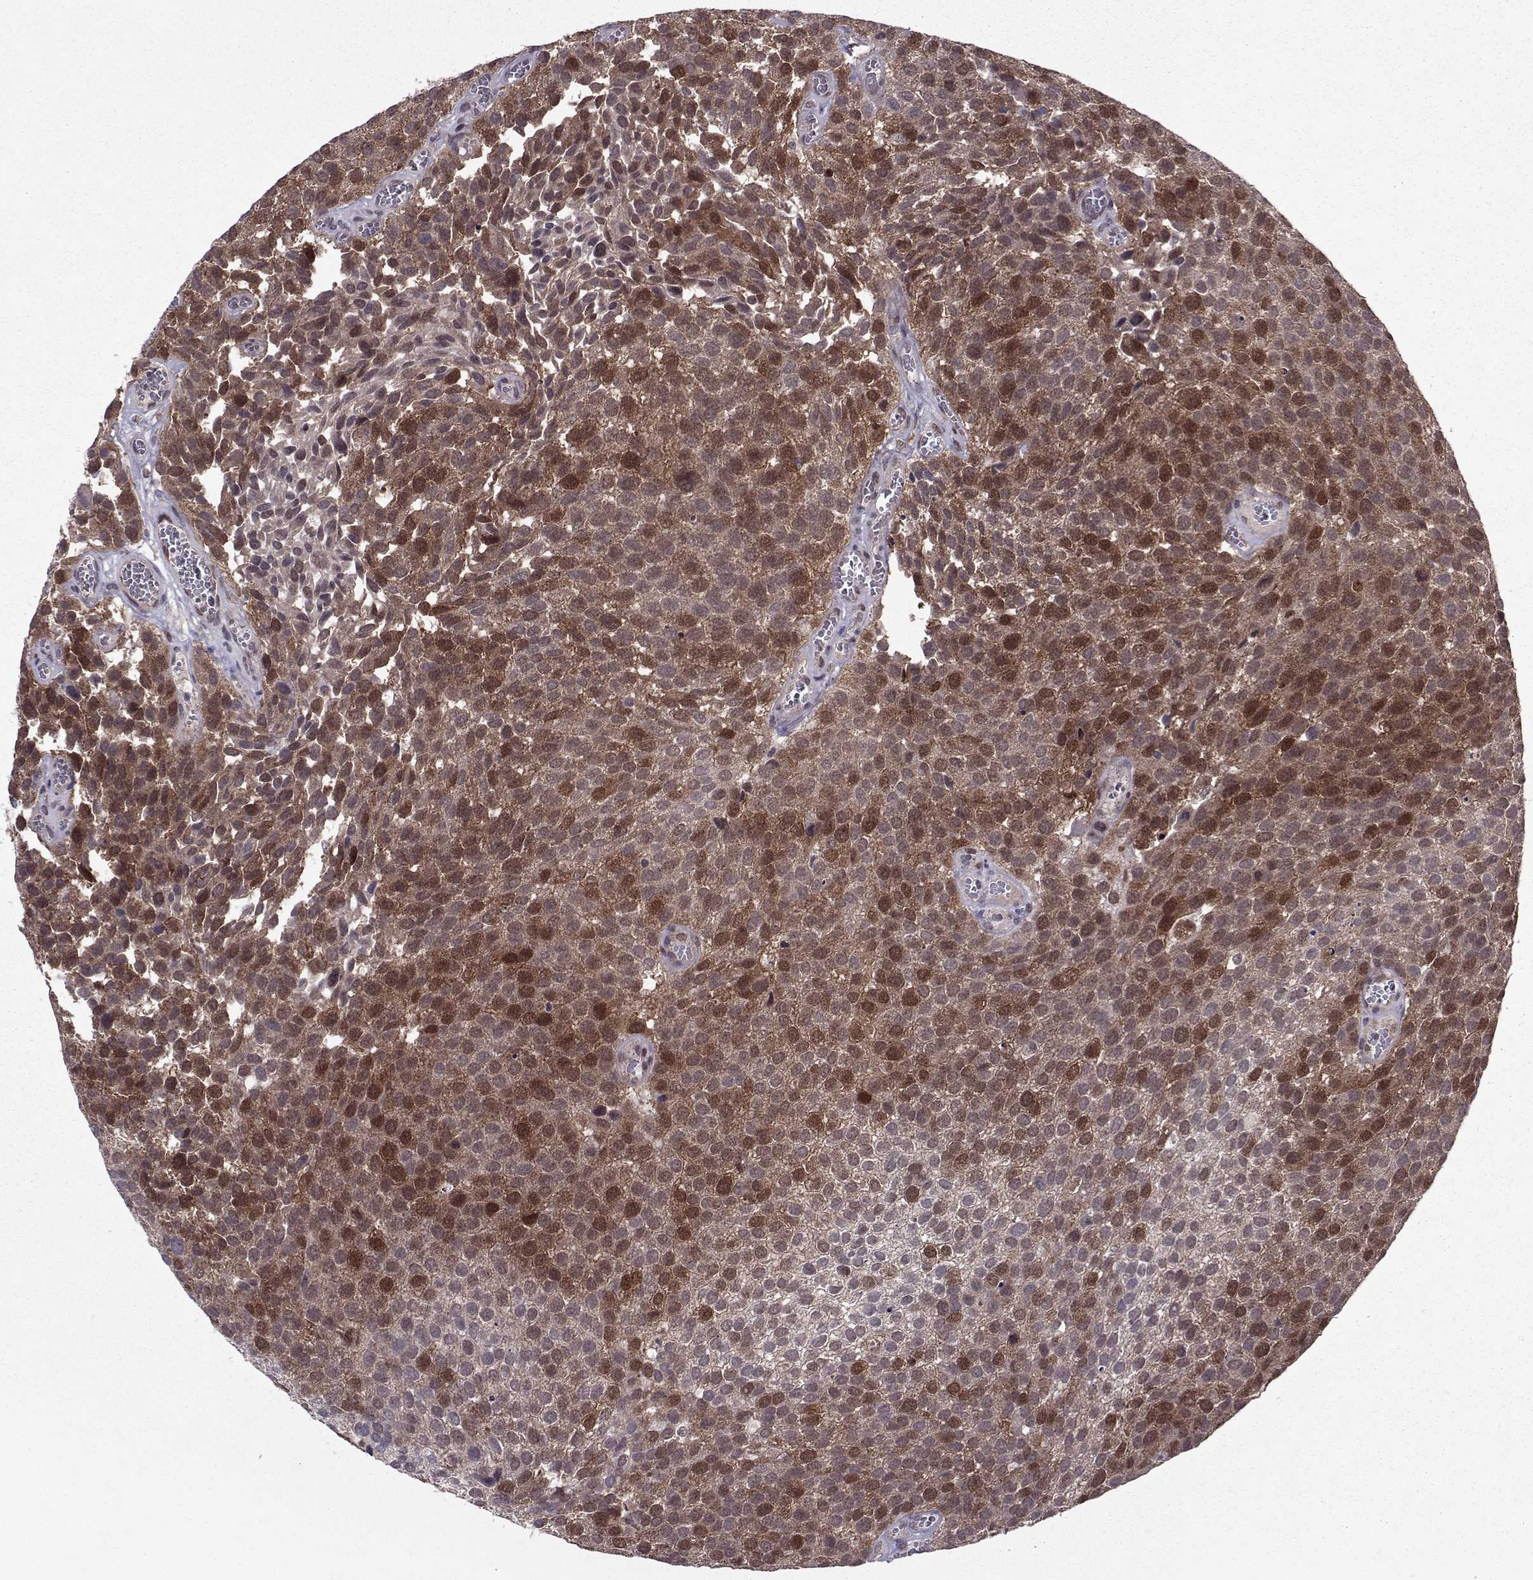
{"staining": {"intensity": "moderate", "quantity": ">75%", "location": "cytoplasmic/membranous,nuclear"}, "tissue": "urothelial cancer", "cell_type": "Tumor cells", "image_type": "cancer", "snomed": [{"axis": "morphology", "description": "Urothelial carcinoma, Low grade"}, {"axis": "topography", "description": "Urinary bladder"}], "caption": "Low-grade urothelial carcinoma stained for a protein (brown) demonstrates moderate cytoplasmic/membranous and nuclear positive expression in approximately >75% of tumor cells.", "gene": "CDK4", "patient": {"sex": "female", "age": 69}}